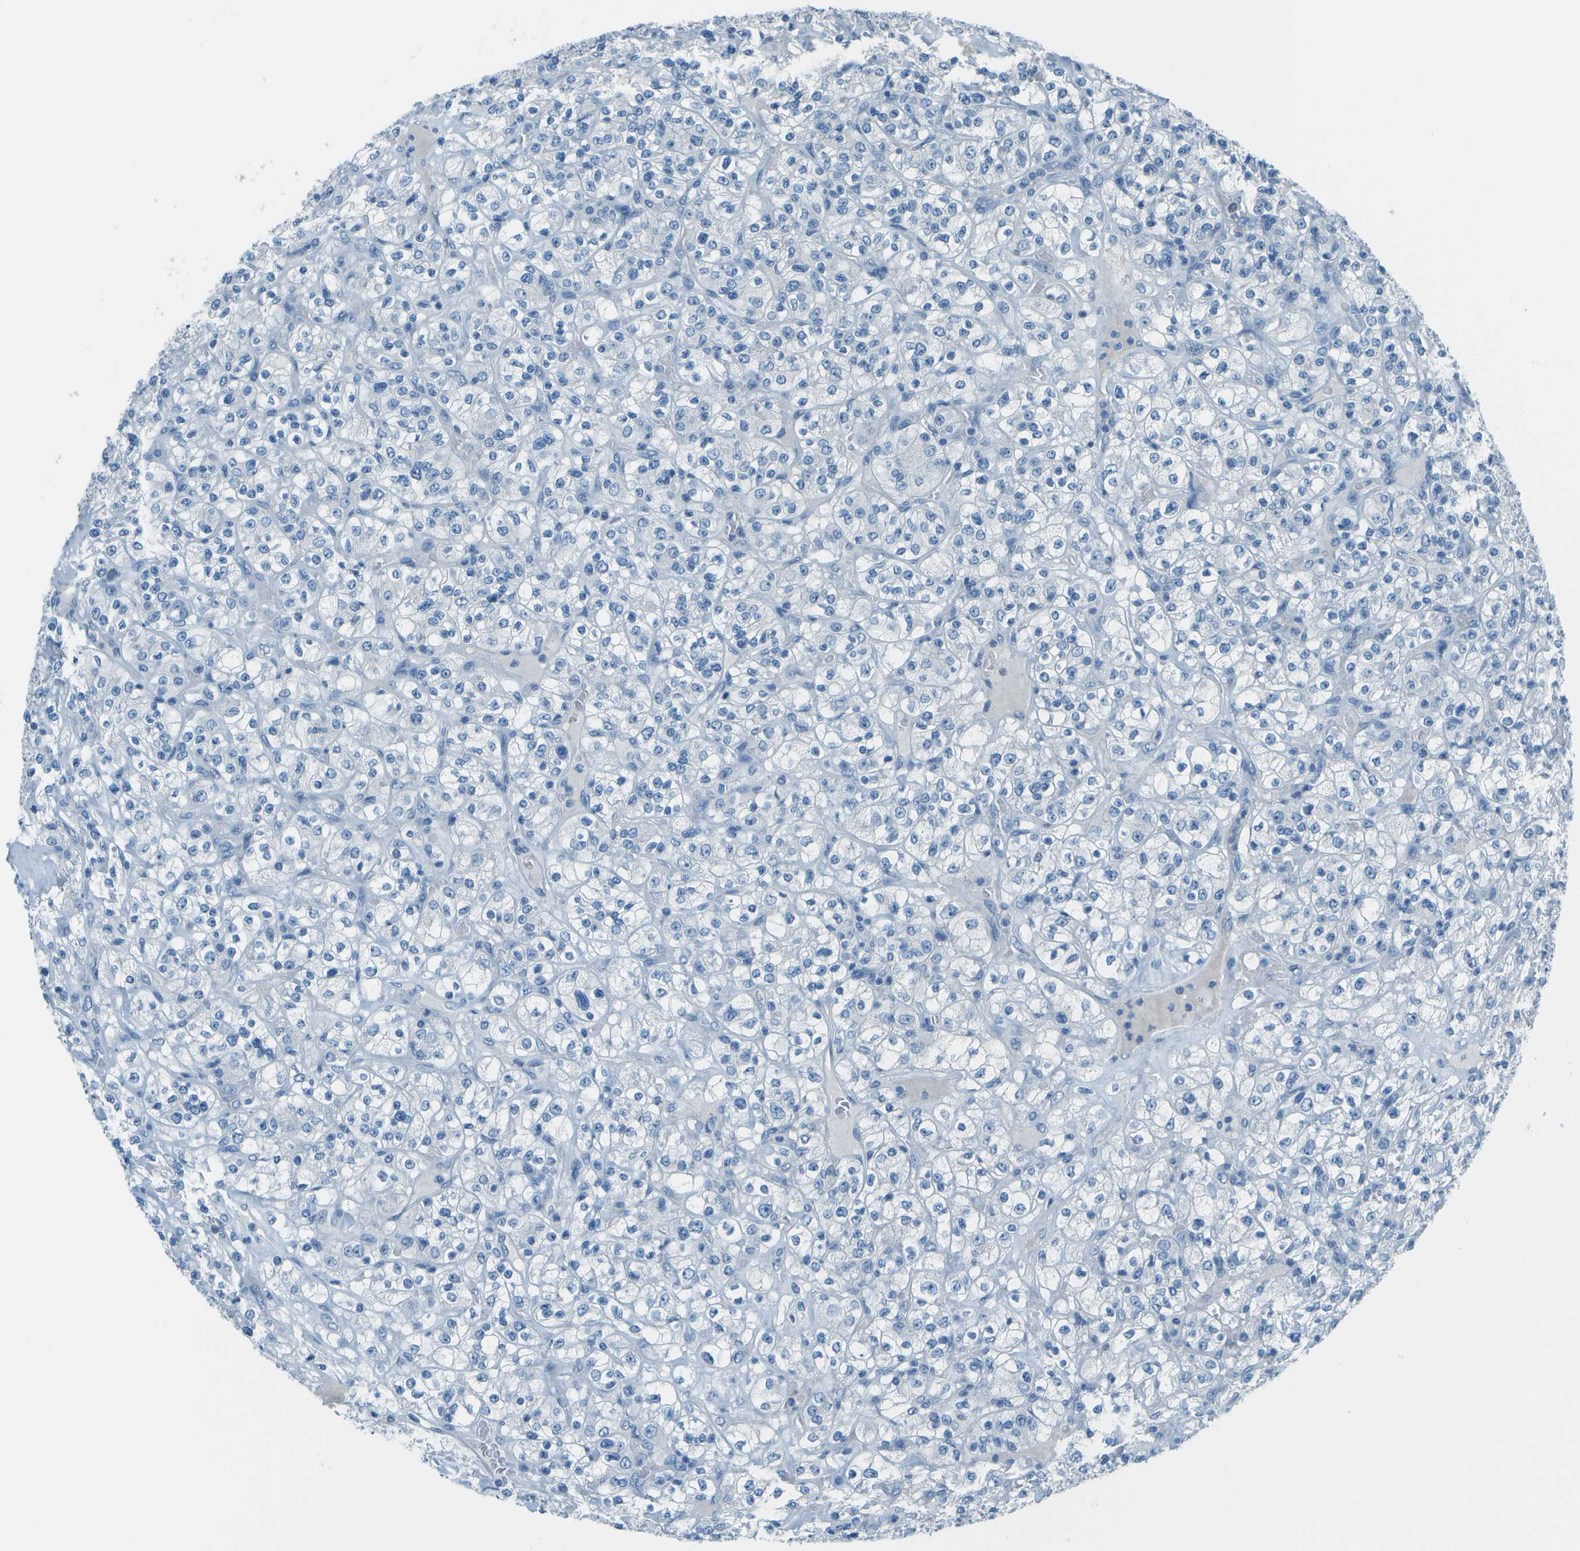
{"staining": {"intensity": "negative", "quantity": "none", "location": "none"}, "tissue": "renal cancer", "cell_type": "Tumor cells", "image_type": "cancer", "snomed": [{"axis": "morphology", "description": "Normal tissue, NOS"}, {"axis": "morphology", "description": "Adenocarcinoma, NOS"}, {"axis": "topography", "description": "Kidney"}], "caption": "Human renal adenocarcinoma stained for a protein using immunohistochemistry (IHC) reveals no staining in tumor cells.", "gene": "FGF1", "patient": {"sex": "female", "age": 72}}